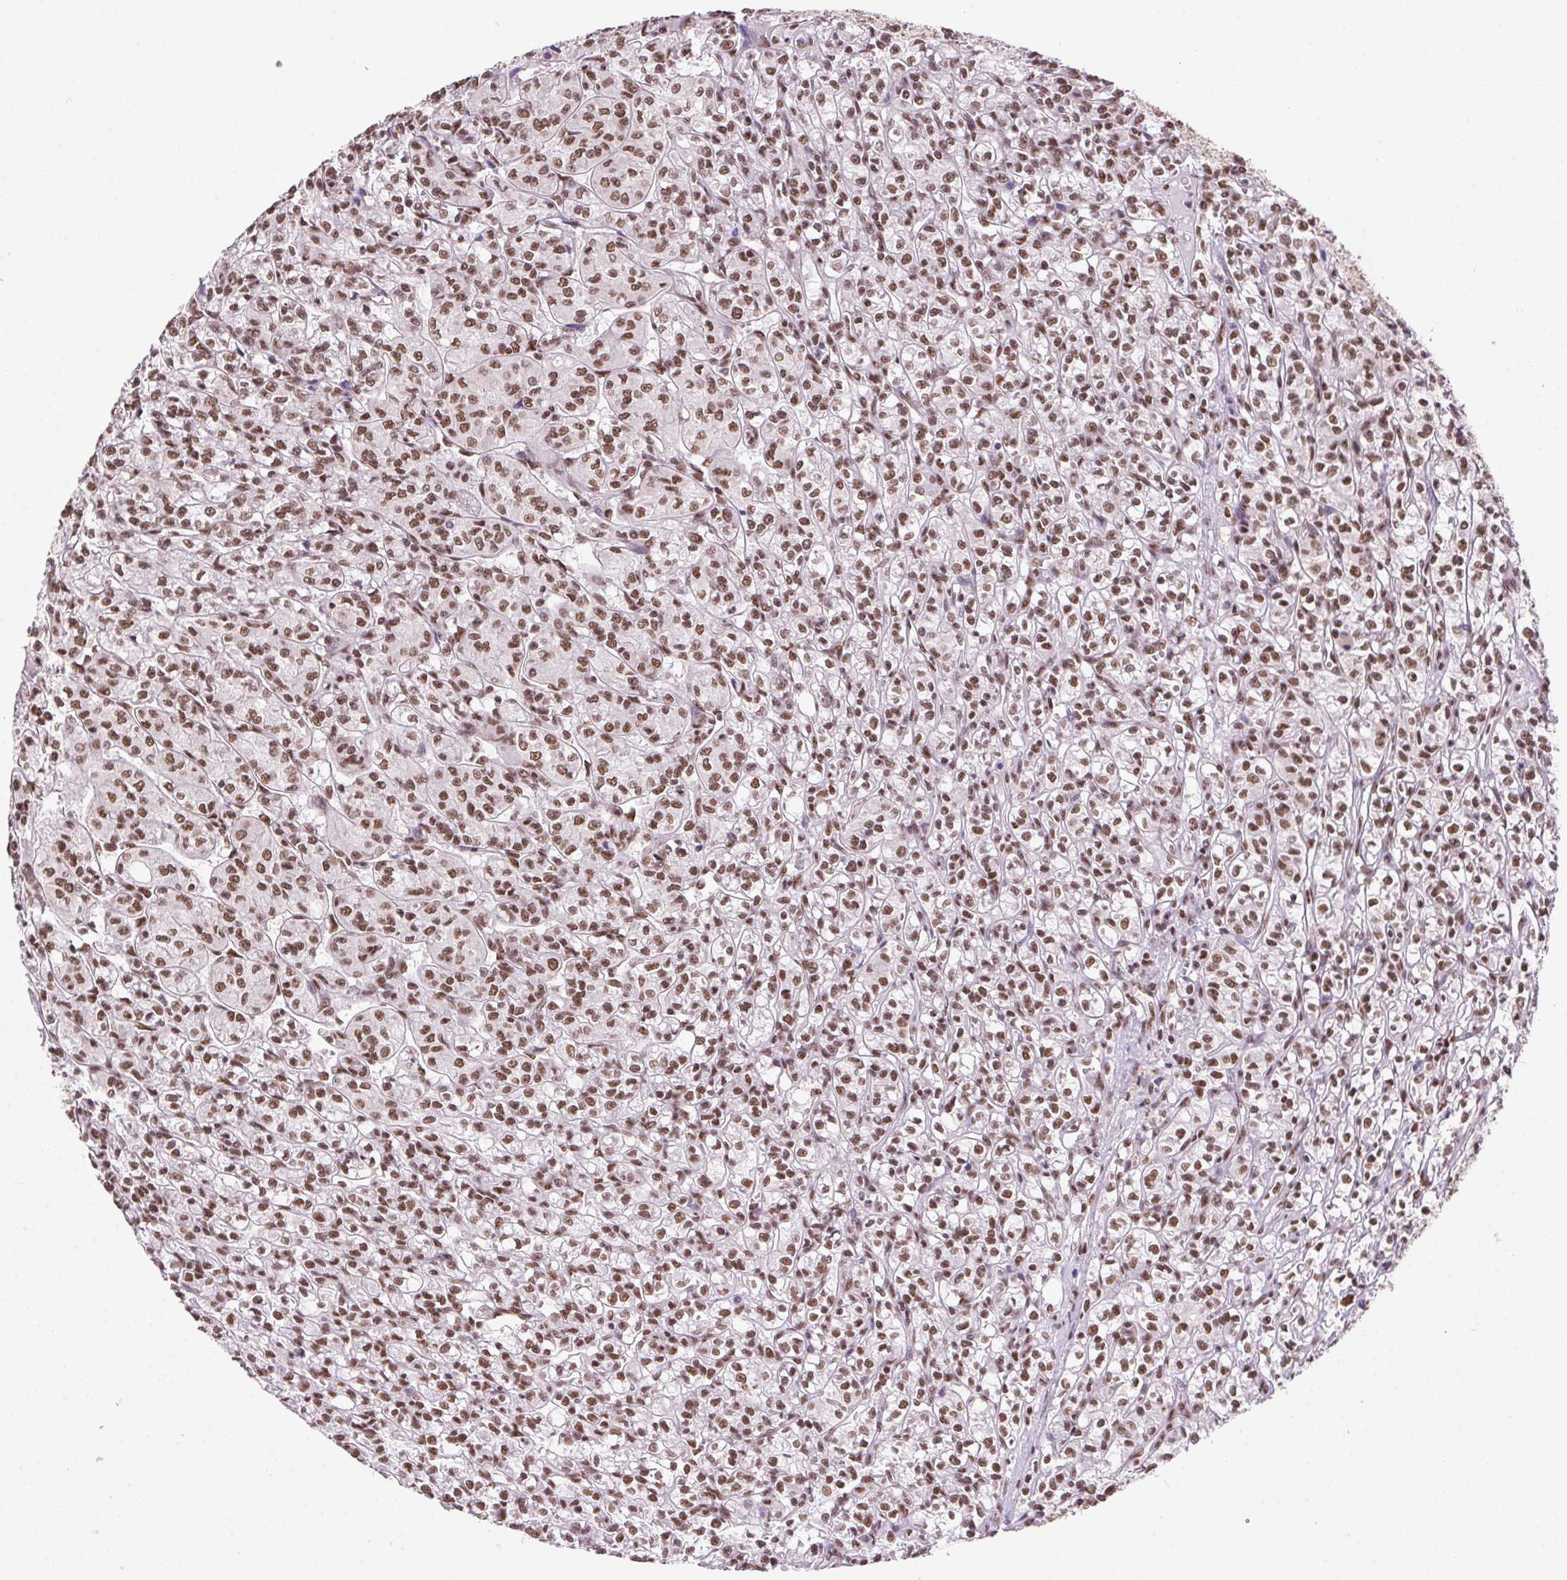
{"staining": {"intensity": "moderate", "quantity": ">75%", "location": "nuclear"}, "tissue": "renal cancer", "cell_type": "Tumor cells", "image_type": "cancer", "snomed": [{"axis": "morphology", "description": "Adenocarcinoma, NOS"}, {"axis": "topography", "description": "Kidney"}], "caption": "A brown stain highlights moderate nuclear expression of a protein in human renal cancer tumor cells. The staining was performed using DAB, with brown indicating positive protein expression. Nuclei are stained blue with hematoxylin.", "gene": "ZNF207", "patient": {"sex": "male", "age": 36}}